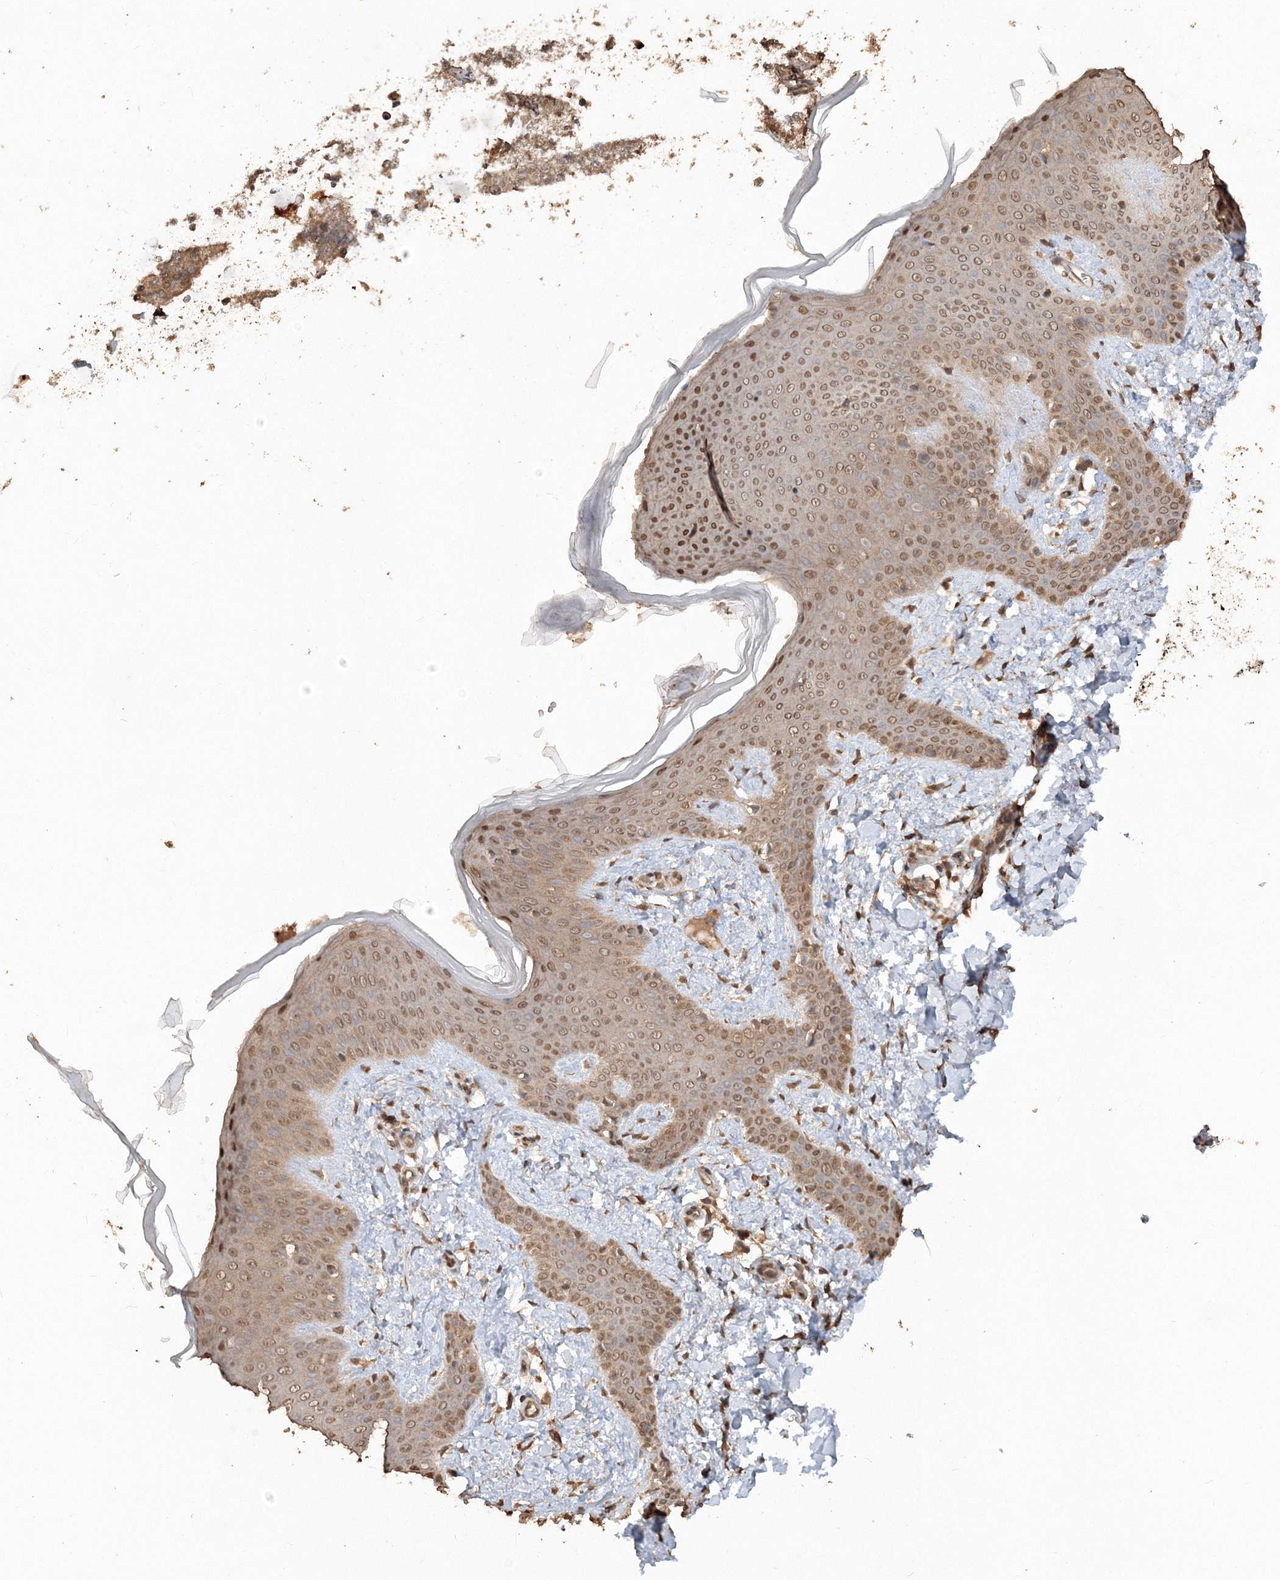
{"staining": {"intensity": "moderate", "quantity": ">75%", "location": "cytoplasmic/membranous"}, "tissue": "skin", "cell_type": "Fibroblasts", "image_type": "normal", "snomed": [{"axis": "morphology", "description": "Normal tissue, NOS"}, {"axis": "topography", "description": "Skin"}], "caption": "Immunohistochemical staining of normal skin shows medium levels of moderate cytoplasmic/membranous staining in approximately >75% of fibroblasts. (brown staining indicates protein expression, while blue staining denotes nuclei).", "gene": "CCDC122", "patient": {"sex": "male", "age": 36}}